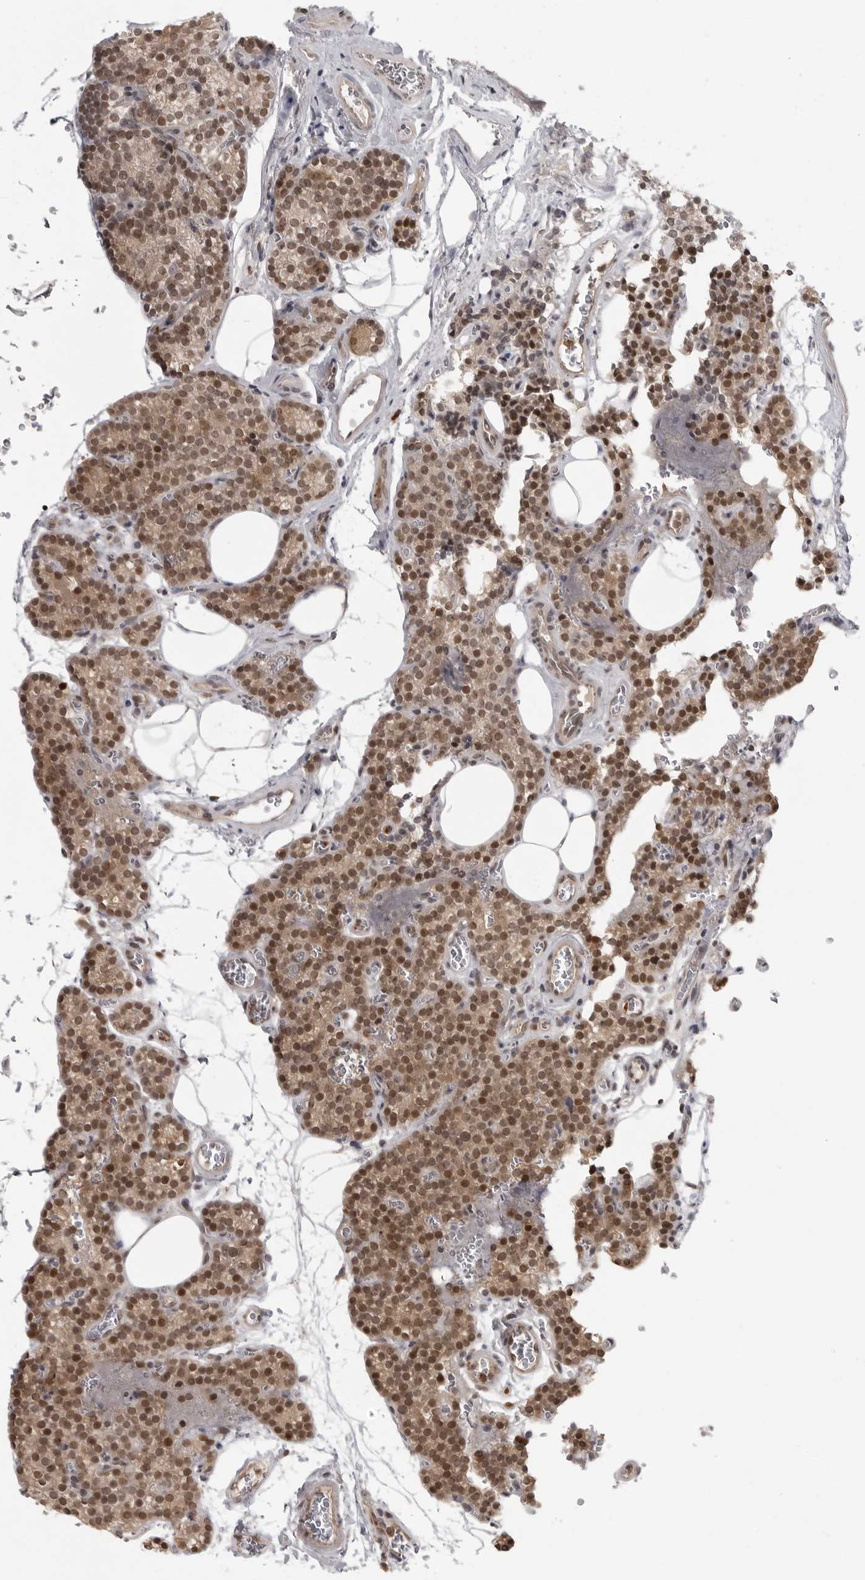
{"staining": {"intensity": "moderate", "quantity": ">75%", "location": "cytoplasmic/membranous,nuclear"}, "tissue": "parathyroid gland", "cell_type": "Glandular cells", "image_type": "normal", "snomed": [{"axis": "morphology", "description": "Normal tissue, NOS"}, {"axis": "topography", "description": "Parathyroid gland"}], "caption": "IHC of unremarkable parathyroid gland displays medium levels of moderate cytoplasmic/membranous,nuclear staining in approximately >75% of glandular cells. The protein of interest is shown in brown color, while the nuclei are stained blue.", "gene": "PEG3", "patient": {"sex": "female", "age": 64}}